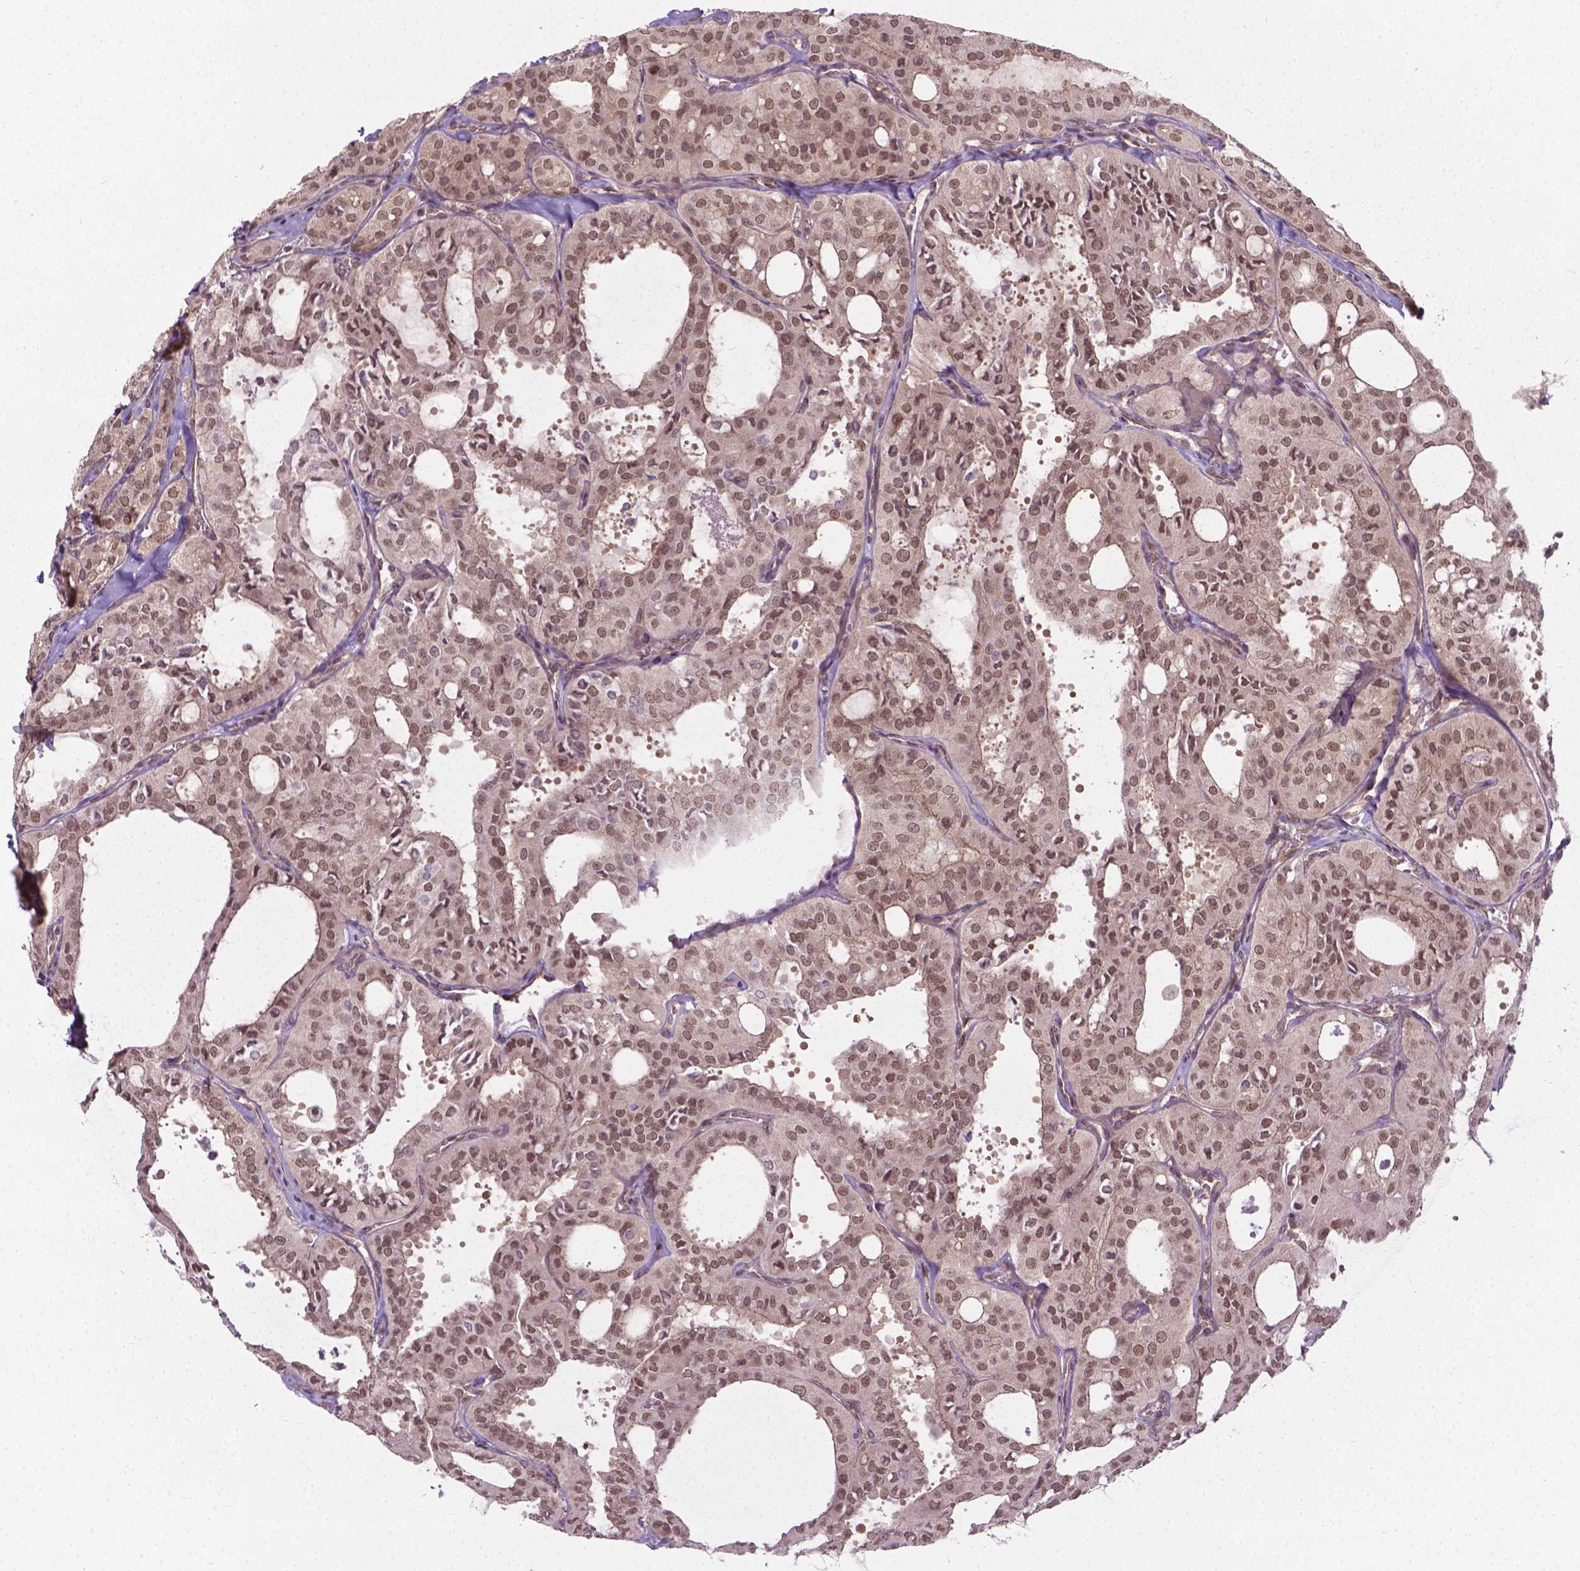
{"staining": {"intensity": "moderate", "quantity": ">75%", "location": "cytoplasmic/membranous,nuclear"}, "tissue": "thyroid cancer", "cell_type": "Tumor cells", "image_type": "cancer", "snomed": [{"axis": "morphology", "description": "Follicular adenoma carcinoma, NOS"}, {"axis": "topography", "description": "Thyroid gland"}], "caption": "Protein staining of thyroid cancer (follicular adenoma carcinoma) tissue shows moderate cytoplasmic/membranous and nuclear staining in about >75% of tumor cells.", "gene": "ANKRD54", "patient": {"sex": "male", "age": 75}}